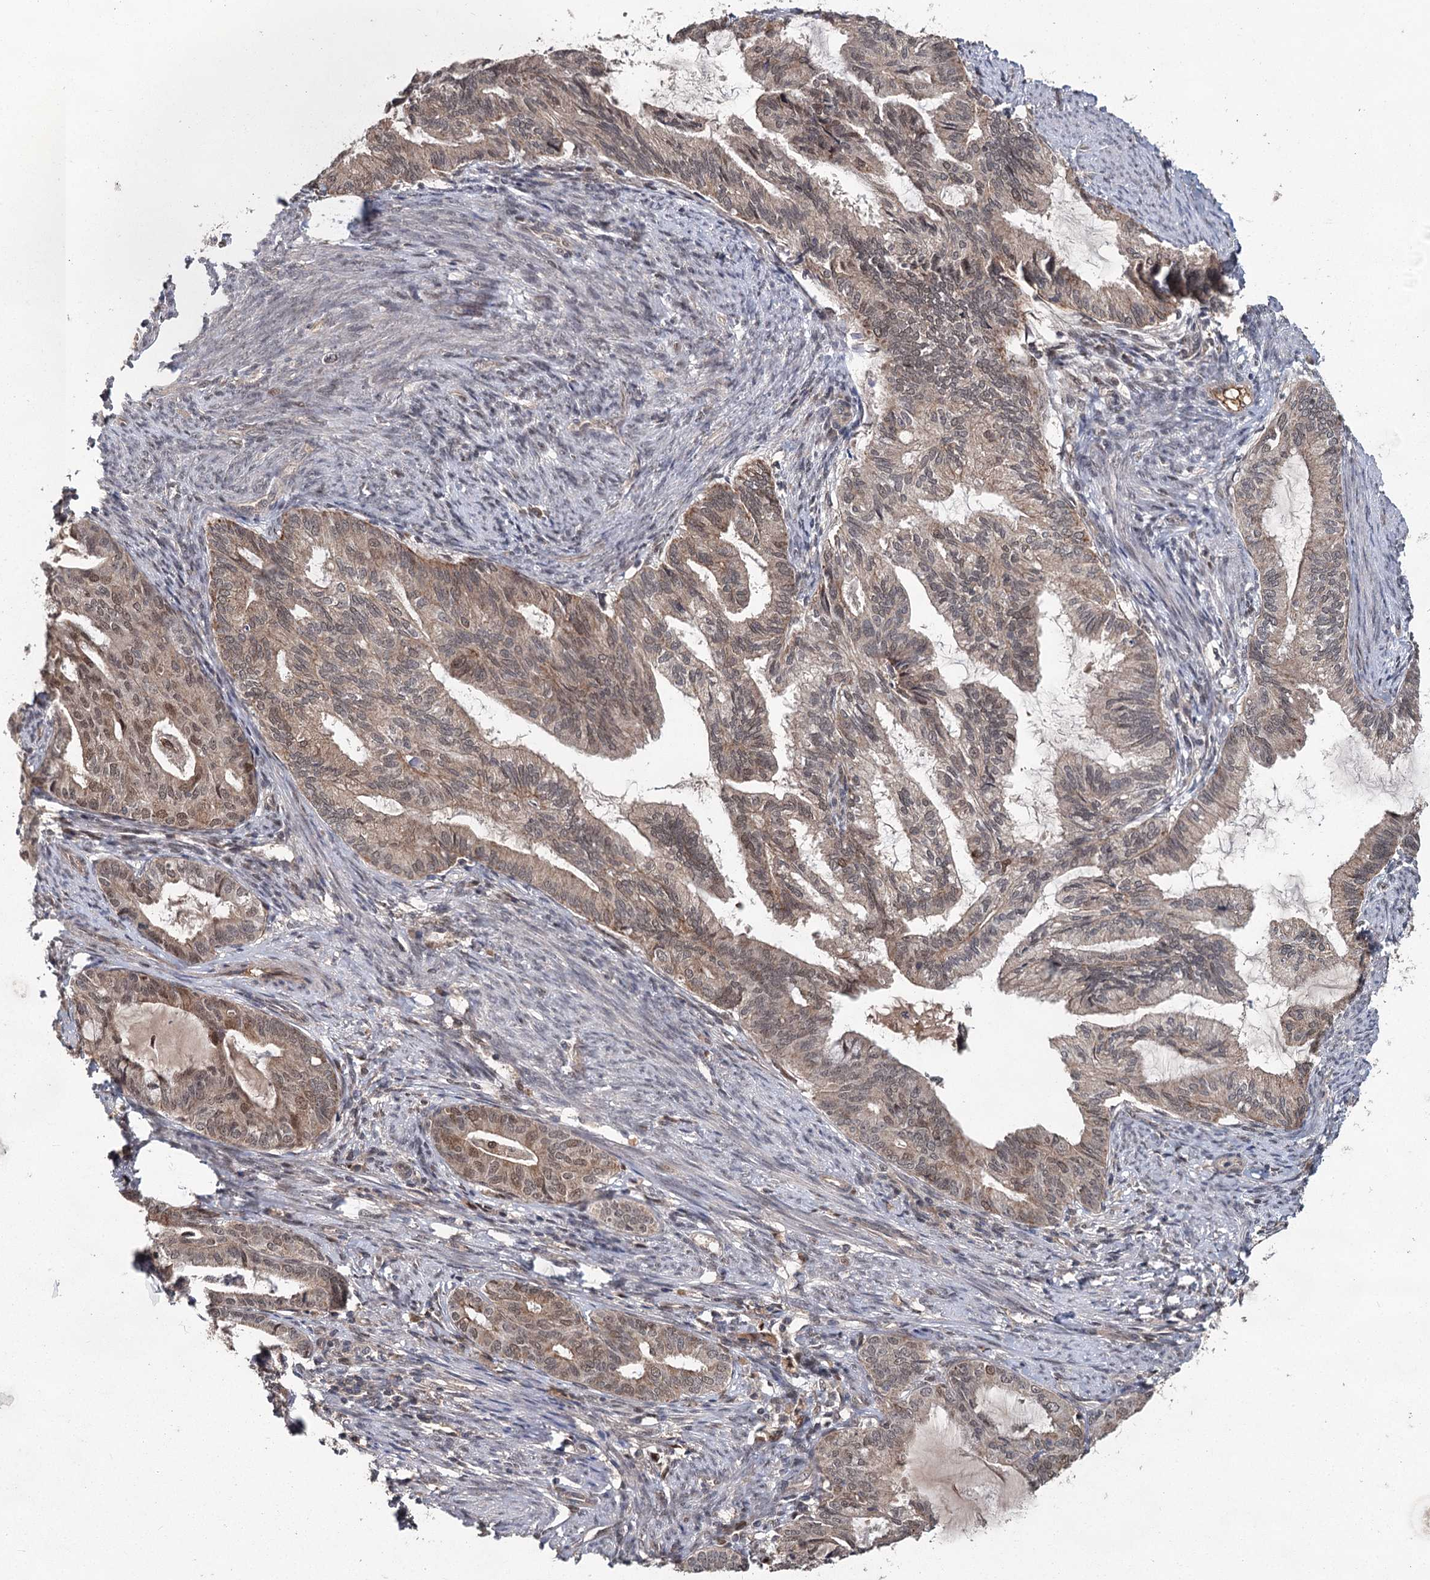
{"staining": {"intensity": "weak", "quantity": "25%-75%", "location": "cytoplasmic/membranous,nuclear"}, "tissue": "endometrial cancer", "cell_type": "Tumor cells", "image_type": "cancer", "snomed": [{"axis": "morphology", "description": "Adenocarcinoma, NOS"}, {"axis": "topography", "description": "Endometrium"}], "caption": "Endometrial cancer was stained to show a protein in brown. There is low levels of weak cytoplasmic/membranous and nuclear staining in about 25%-75% of tumor cells.", "gene": "MYG1", "patient": {"sex": "female", "age": 86}}